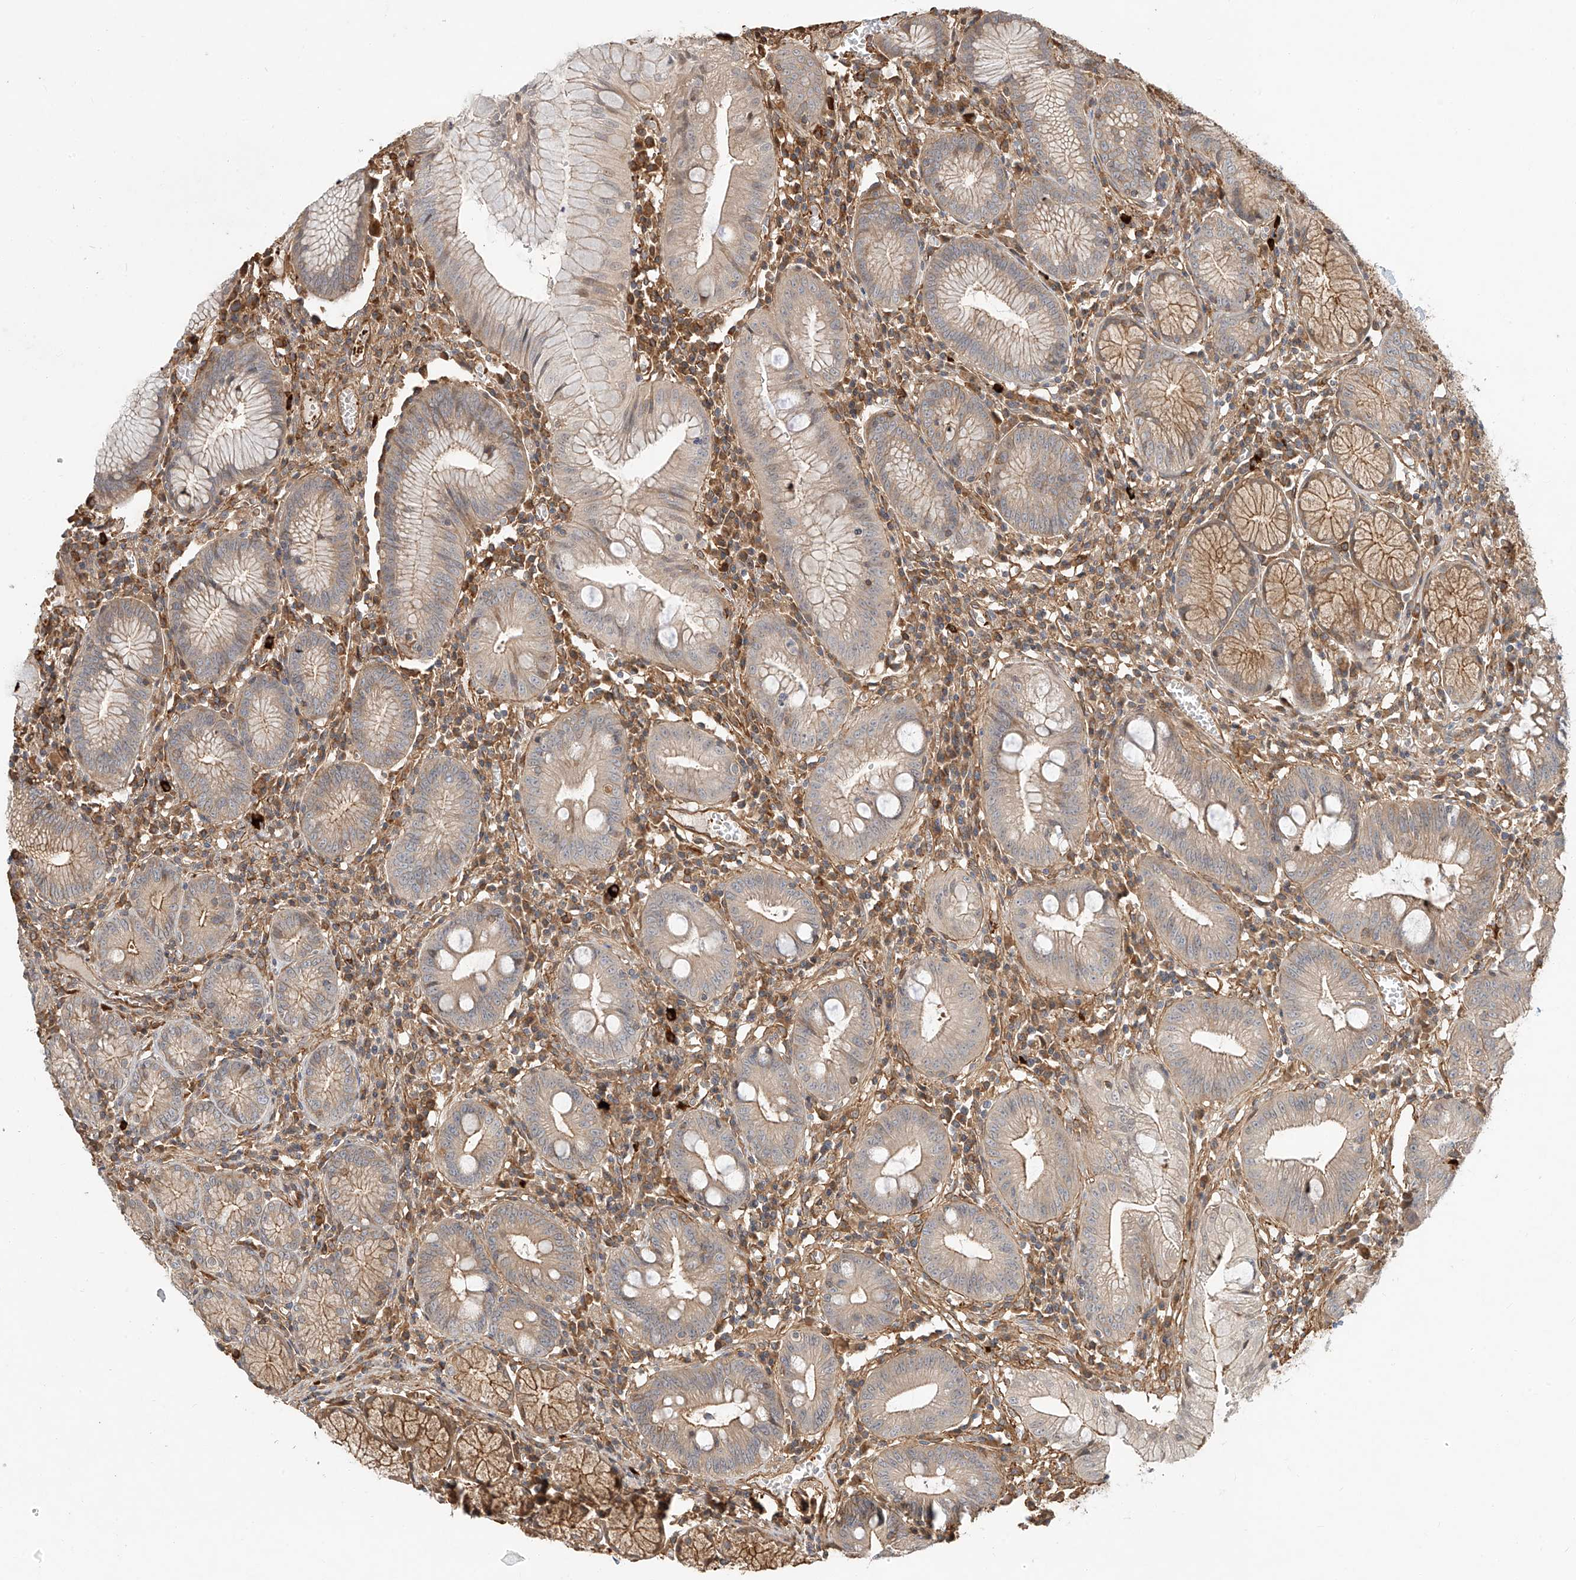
{"staining": {"intensity": "moderate", "quantity": "25%-75%", "location": "cytoplasmic/membranous"}, "tissue": "stomach", "cell_type": "Glandular cells", "image_type": "normal", "snomed": [{"axis": "morphology", "description": "Normal tissue, NOS"}, {"axis": "topography", "description": "Stomach"}], "caption": "Stomach stained for a protein (brown) demonstrates moderate cytoplasmic/membranous positive expression in about 25%-75% of glandular cells.", "gene": "CSMD3", "patient": {"sex": "male", "age": 55}}